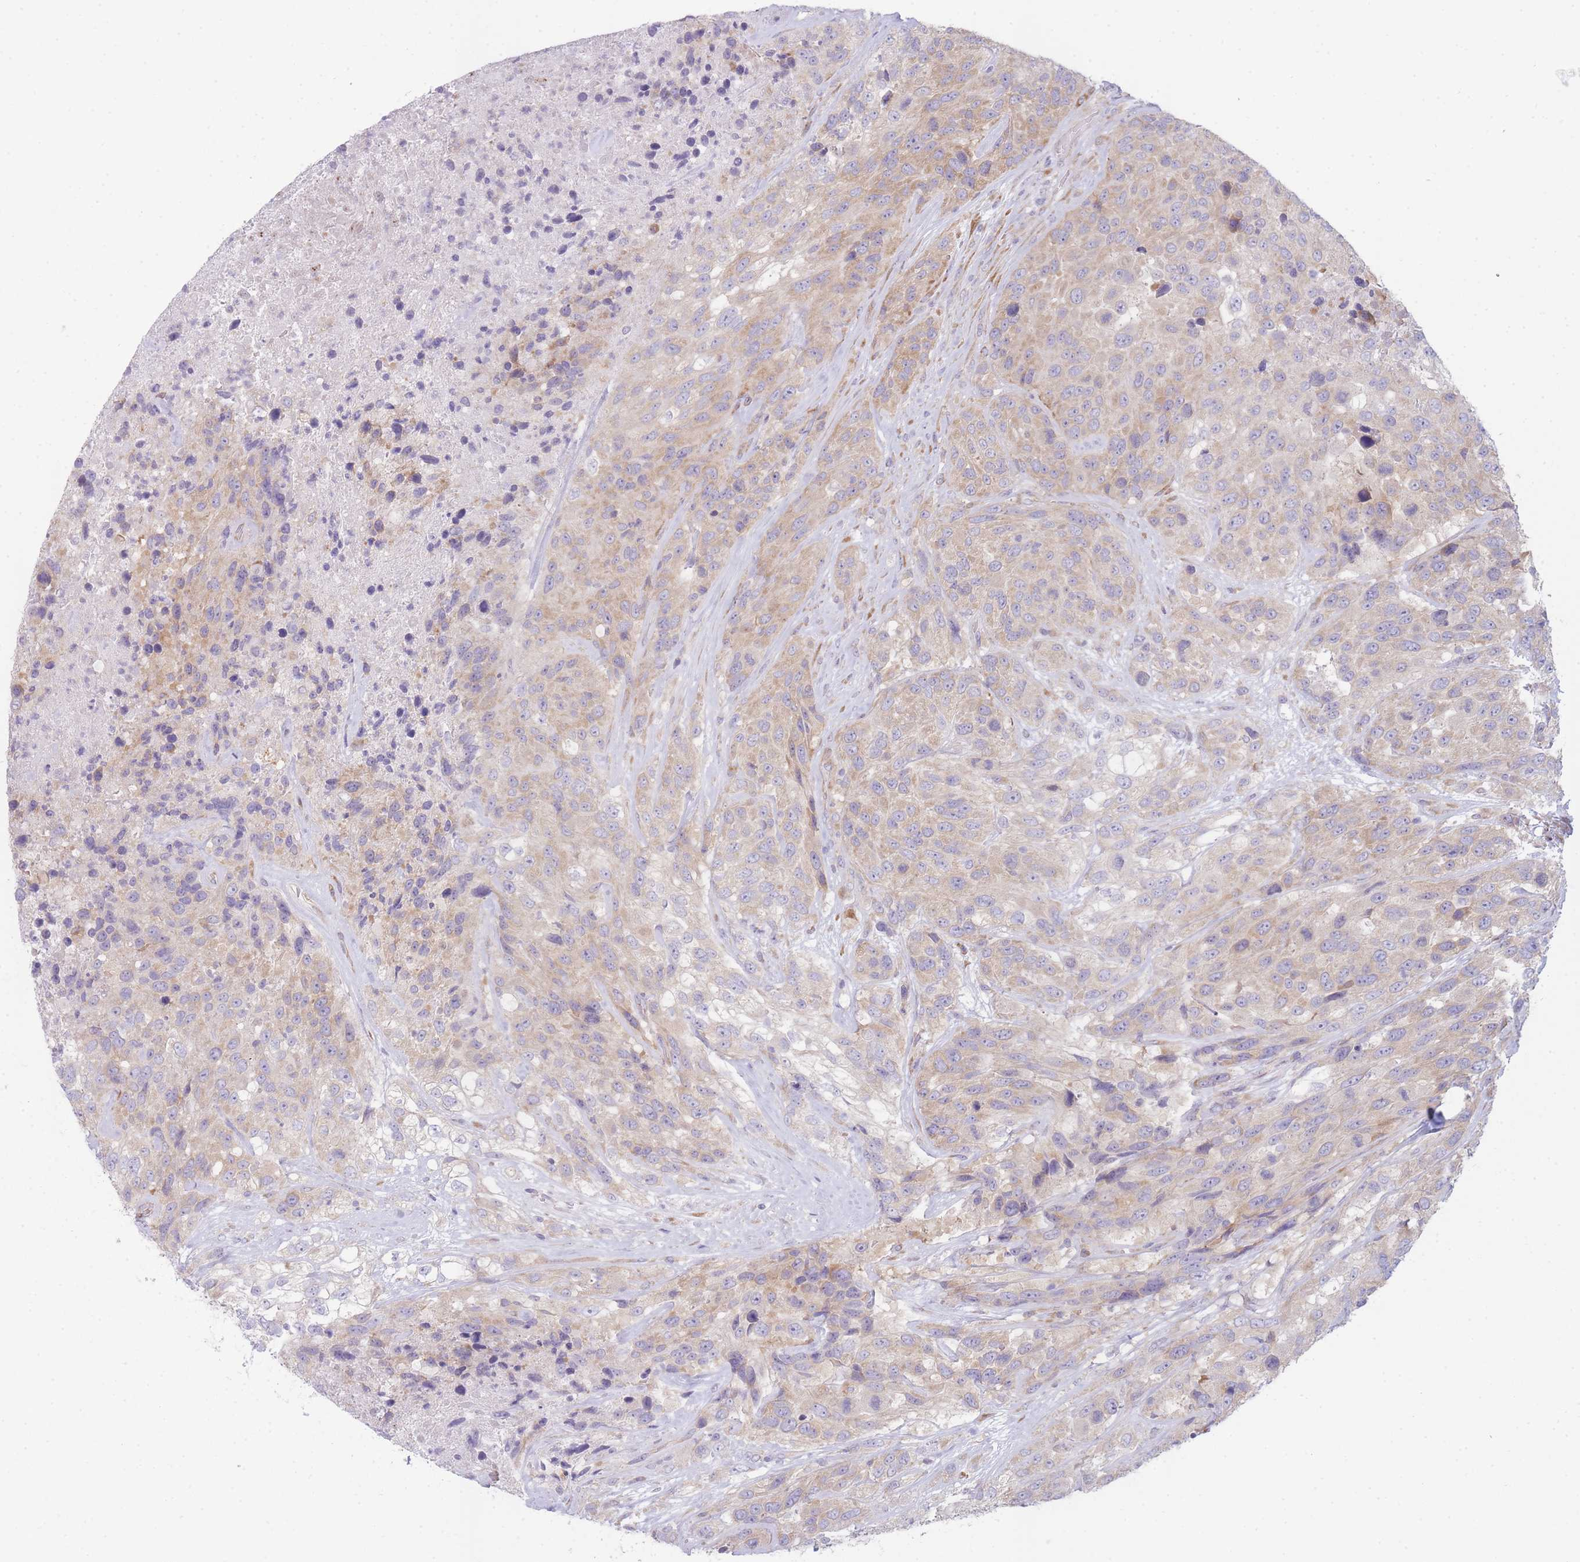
{"staining": {"intensity": "moderate", "quantity": "25%-75%", "location": "cytoplasmic/membranous"}, "tissue": "urothelial cancer", "cell_type": "Tumor cells", "image_type": "cancer", "snomed": [{"axis": "morphology", "description": "Urothelial carcinoma, High grade"}, {"axis": "topography", "description": "Urinary bladder"}], "caption": "DAB immunohistochemical staining of urothelial cancer demonstrates moderate cytoplasmic/membranous protein staining in about 25%-75% of tumor cells. (Brightfield microscopy of DAB IHC at high magnification).", "gene": "OR5L2", "patient": {"sex": "female", "age": 70}}